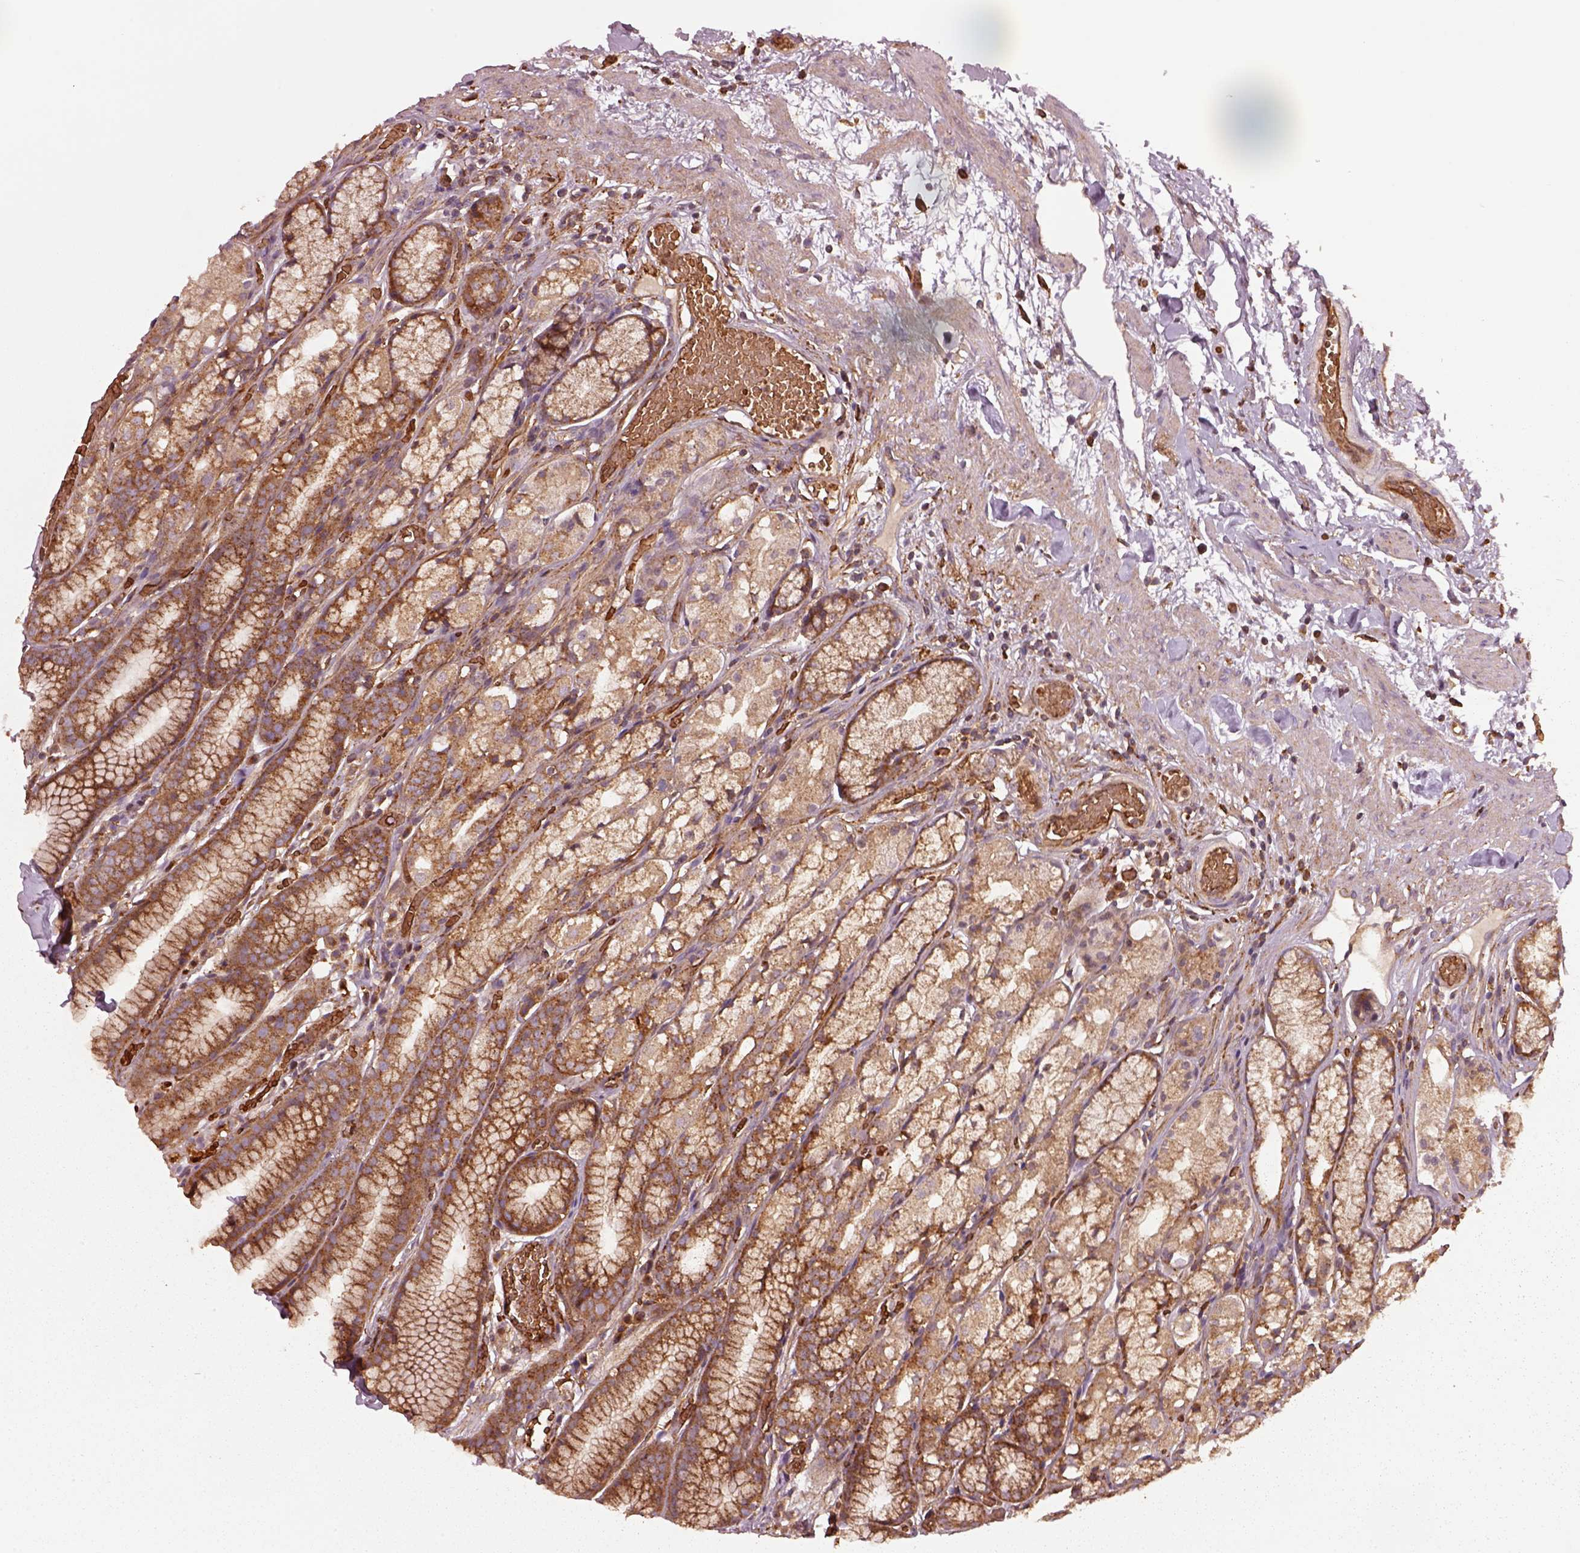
{"staining": {"intensity": "moderate", "quantity": "25%-75%", "location": "cytoplasmic/membranous"}, "tissue": "stomach", "cell_type": "Glandular cells", "image_type": "normal", "snomed": [{"axis": "morphology", "description": "Normal tissue, NOS"}, {"axis": "topography", "description": "Stomach"}], "caption": "High-magnification brightfield microscopy of normal stomach stained with DAB (brown) and counterstained with hematoxylin (blue). glandular cells exhibit moderate cytoplasmic/membranous positivity is present in approximately25%-75% of cells.", "gene": "WASHC2A", "patient": {"sex": "male", "age": 70}}